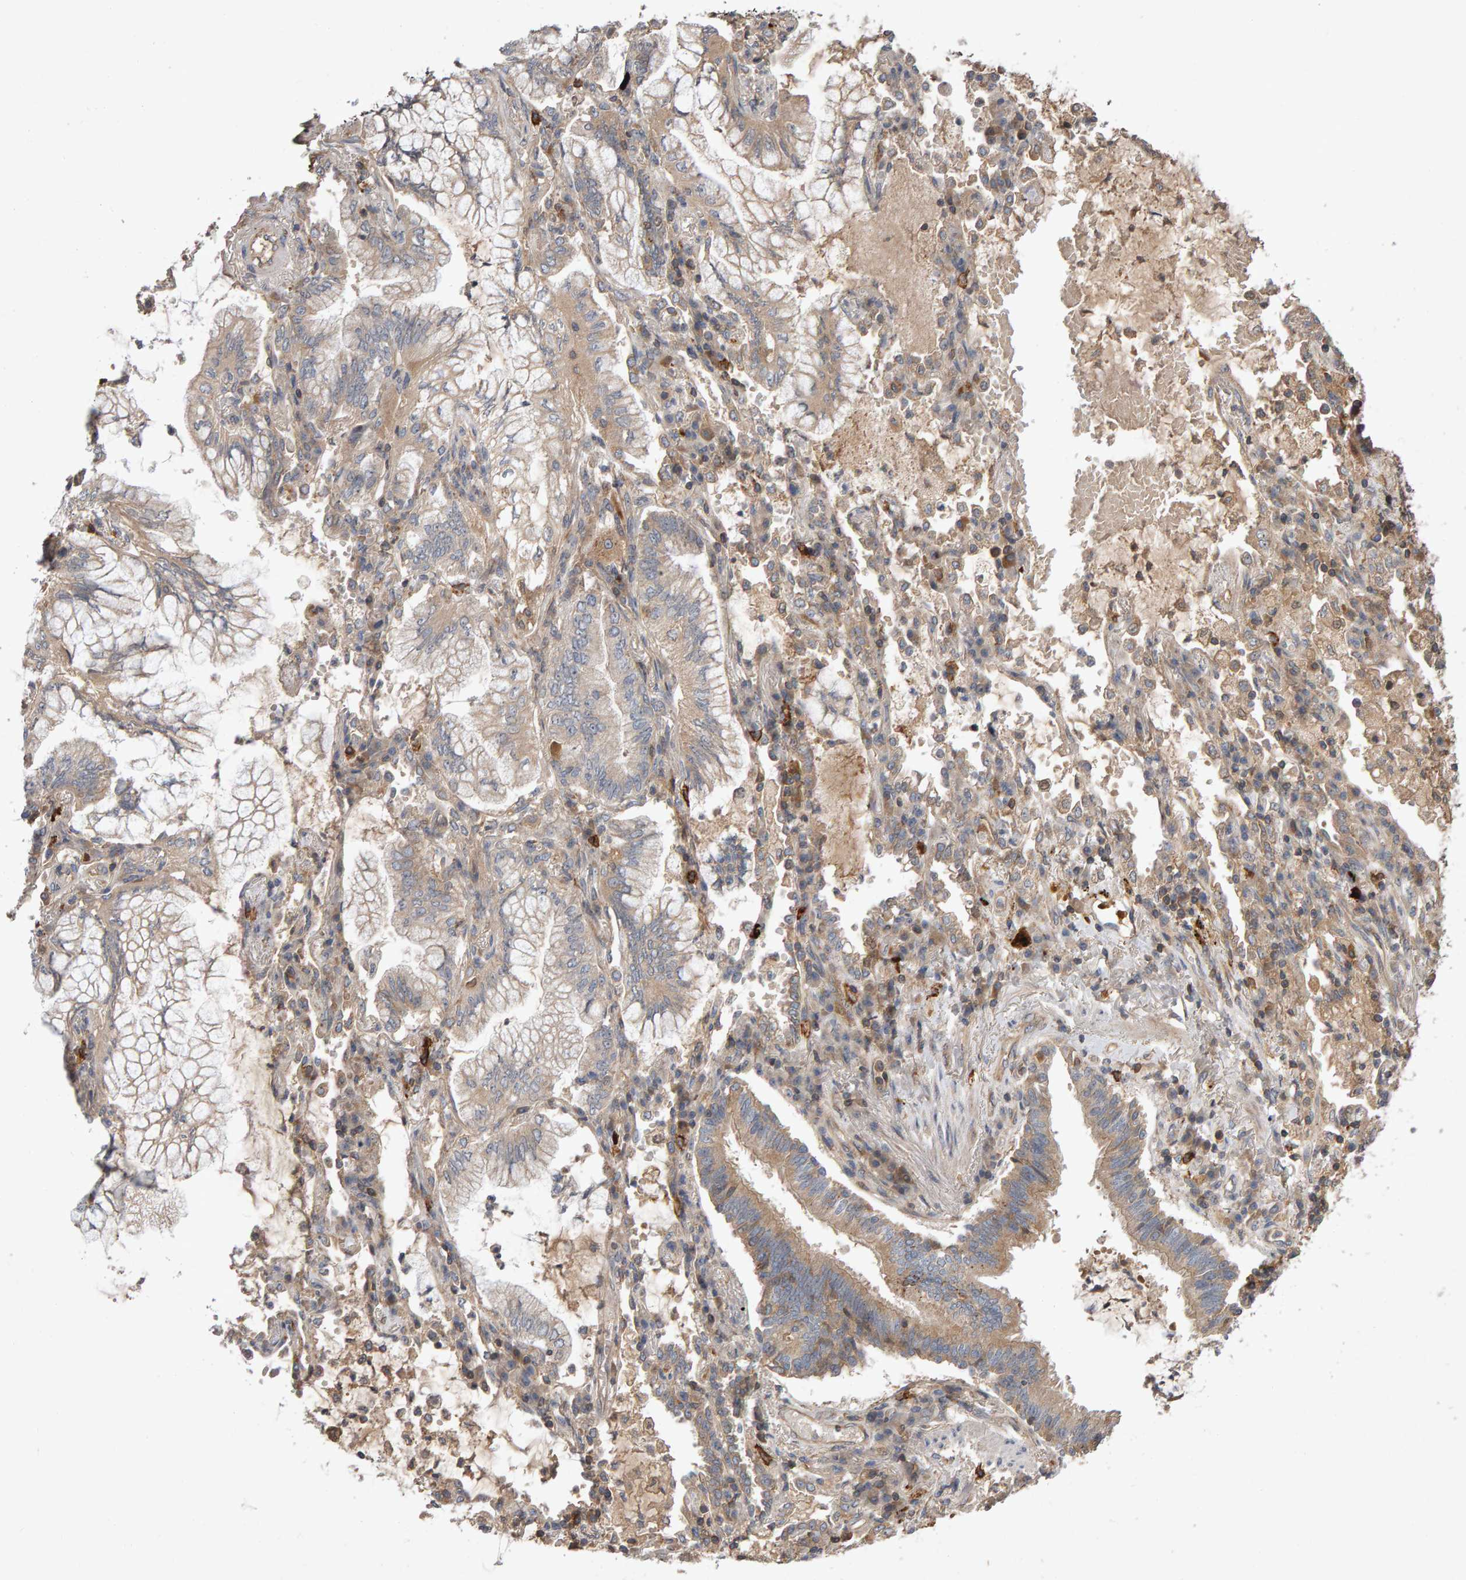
{"staining": {"intensity": "weak", "quantity": "<25%", "location": "cytoplasmic/membranous"}, "tissue": "lung cancer", "cell_type": "Tumor cells", "image_type": "cancer", "snomed": [{"axis": "morphology", "description": "Adenocarcinoma, NOS"}, {"axis": "topography", "description": "Lung"}], "caption": "This is an IHC histopathology image of lung adenocarcinoma. There is no expression in tumor cells.", "gene": "PGS1", "patient": {"sex": "female", "age": 70}}